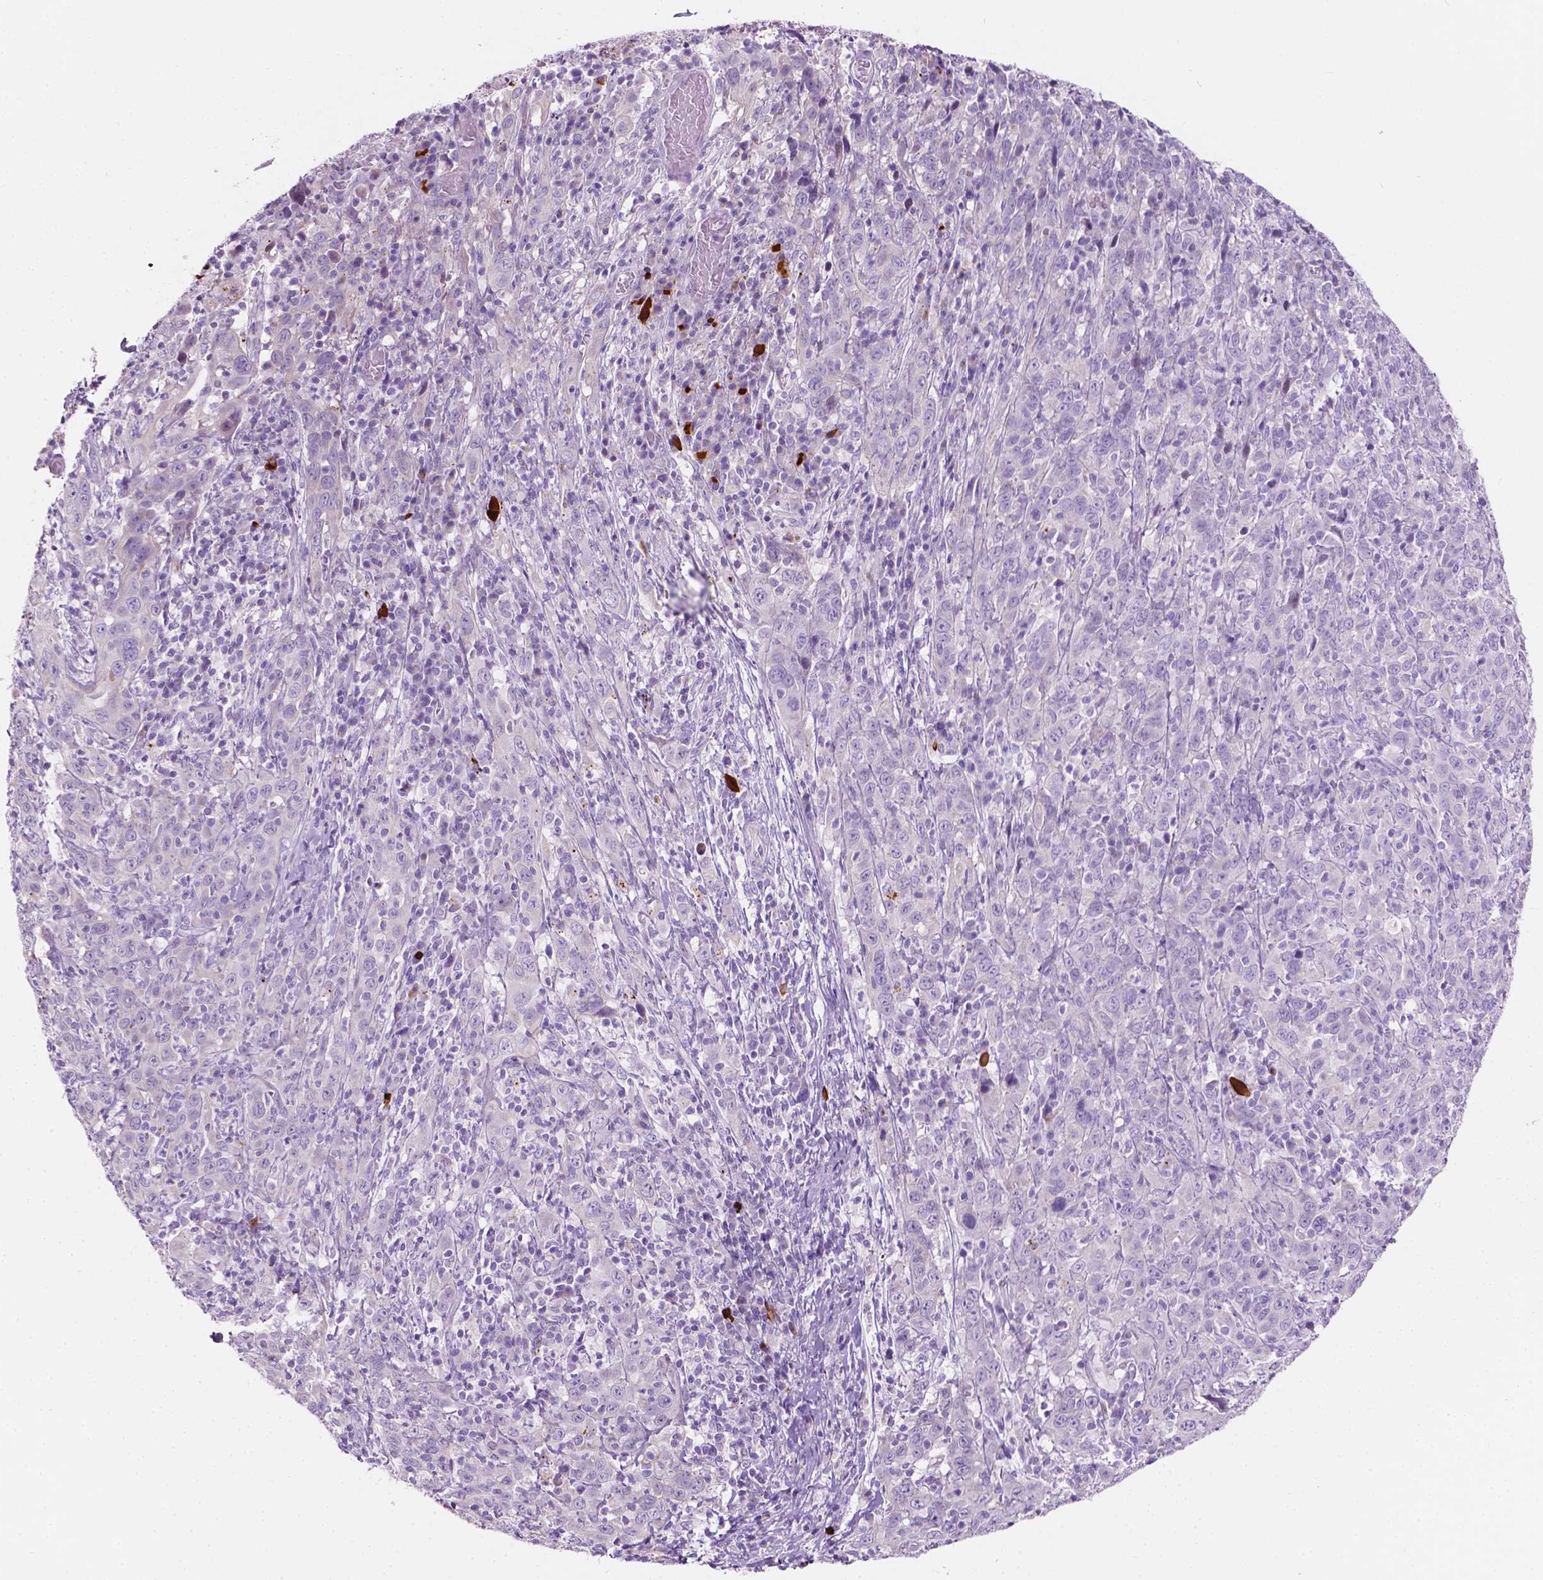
{"staining": {"intensity": "negative", "quantity": "none", "location": "none"}, "tissue": "cervical cancer", "cell_type": "Tumor cells", "image_type": "cancer", "snomed": [{"axis": "morphology", "description": "Squamous cell carcinoma, NOS"}, {"axis": "topography", "description": "Cervix"}], "caption": "Micrograph shows no significant protein expression in tumor cells of squamous cell carcinoma (cervical).", "gene": "NOS1AP", "patient": {"sex": "female", "age": 46}}